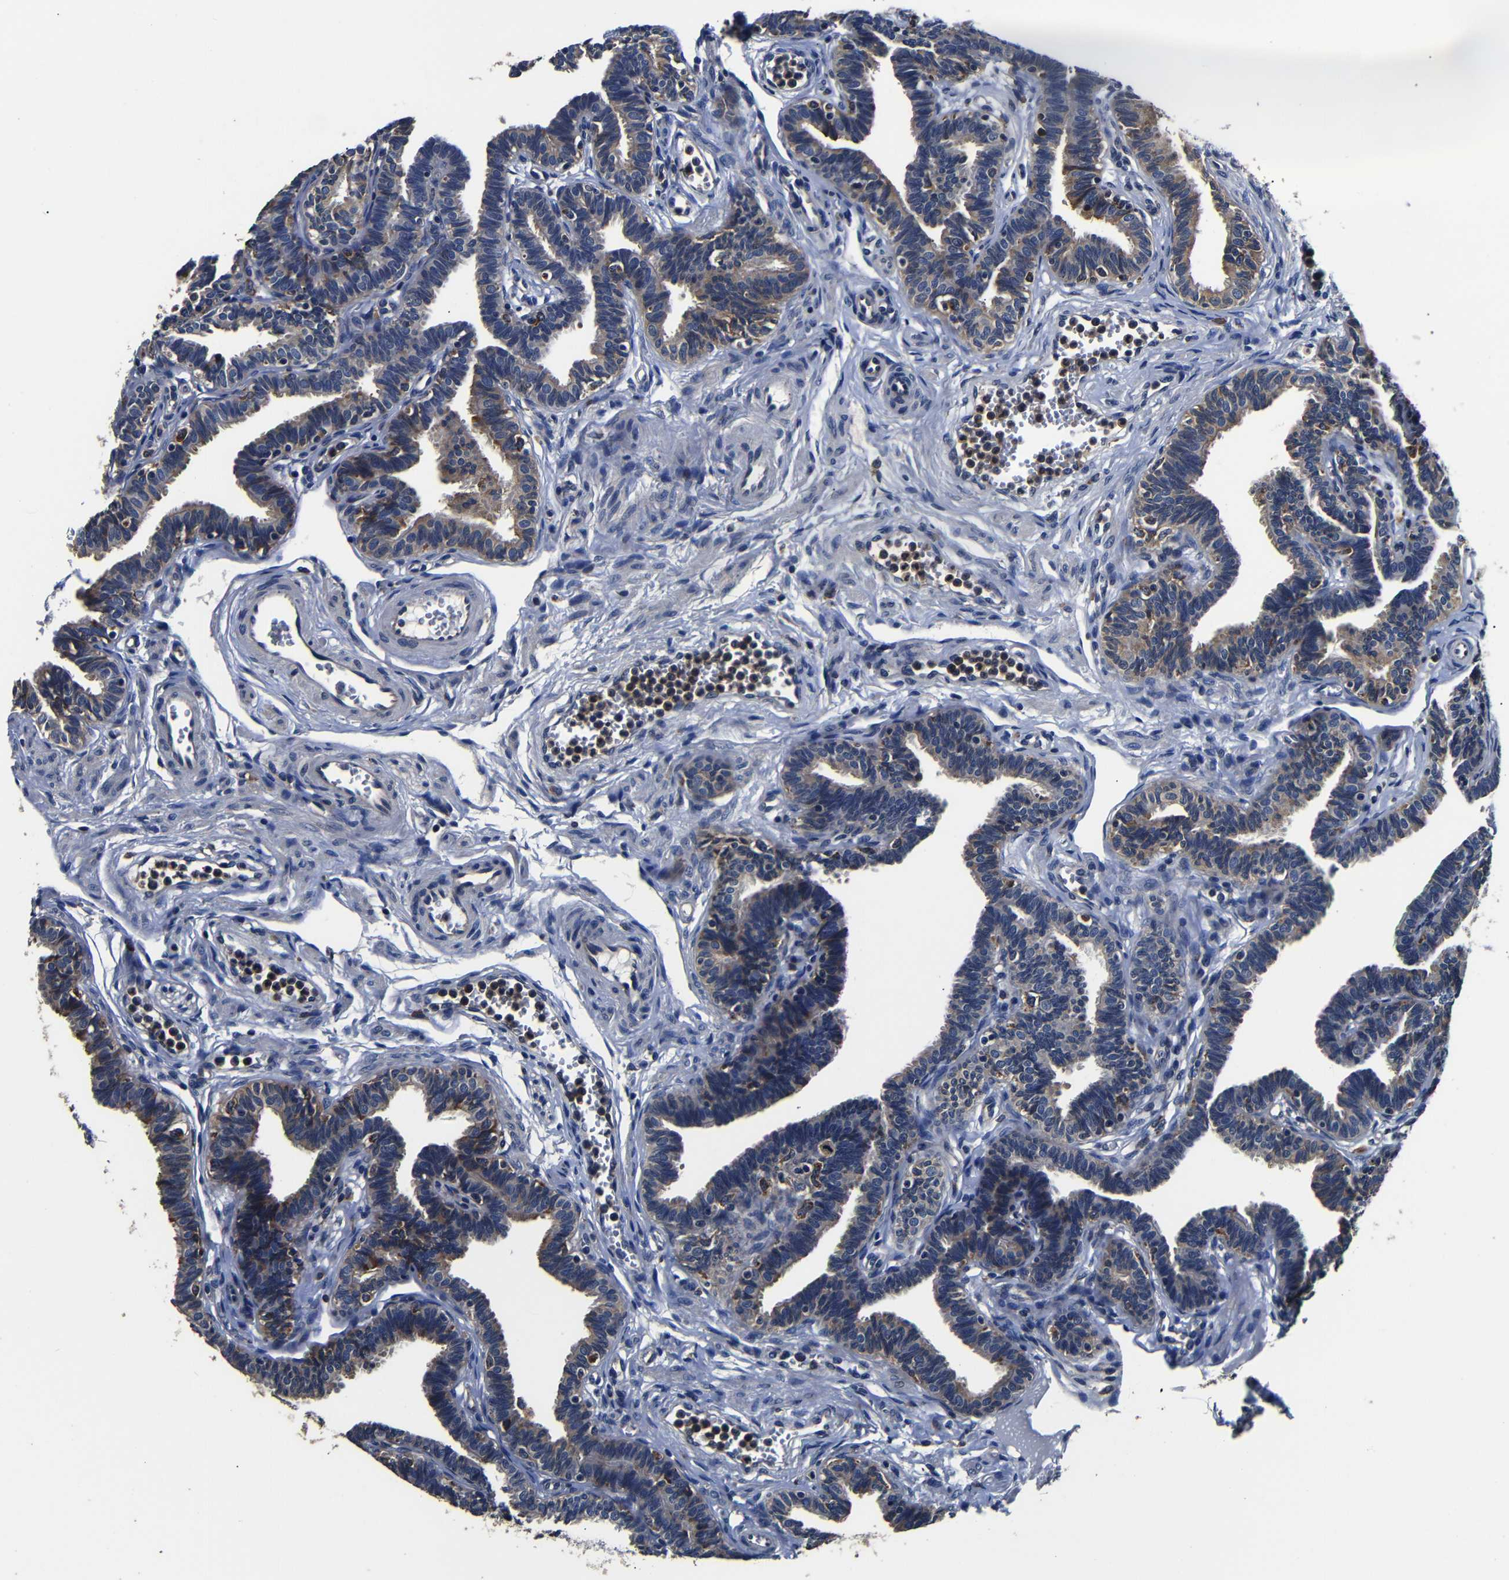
{"staining": {"intensity": "moderate", "quantity": ">75%", "location": "cytoplasmic/membranous"}, "tissue": "fallopian tube", "cell_type": "Glandular cells", "image_type": "normal", "snomed": [{"axis": "morphology", "description": "Normal tissue, NOS"}, {"axis": "topography", "description": "Fallopian tube"}, {"axis": "topography", "description": "Ovary"}], "caption": "Benign fallopian tube shows moderate cytoplasmic/membranous staining in approximately >75% of glandular cells, visualized by immunohistochemistry. (Brightfield microscopy of DAB IHC at high magnification).", "gene": "SCN9A", "patient": {"sex": "female", "age": 23}}